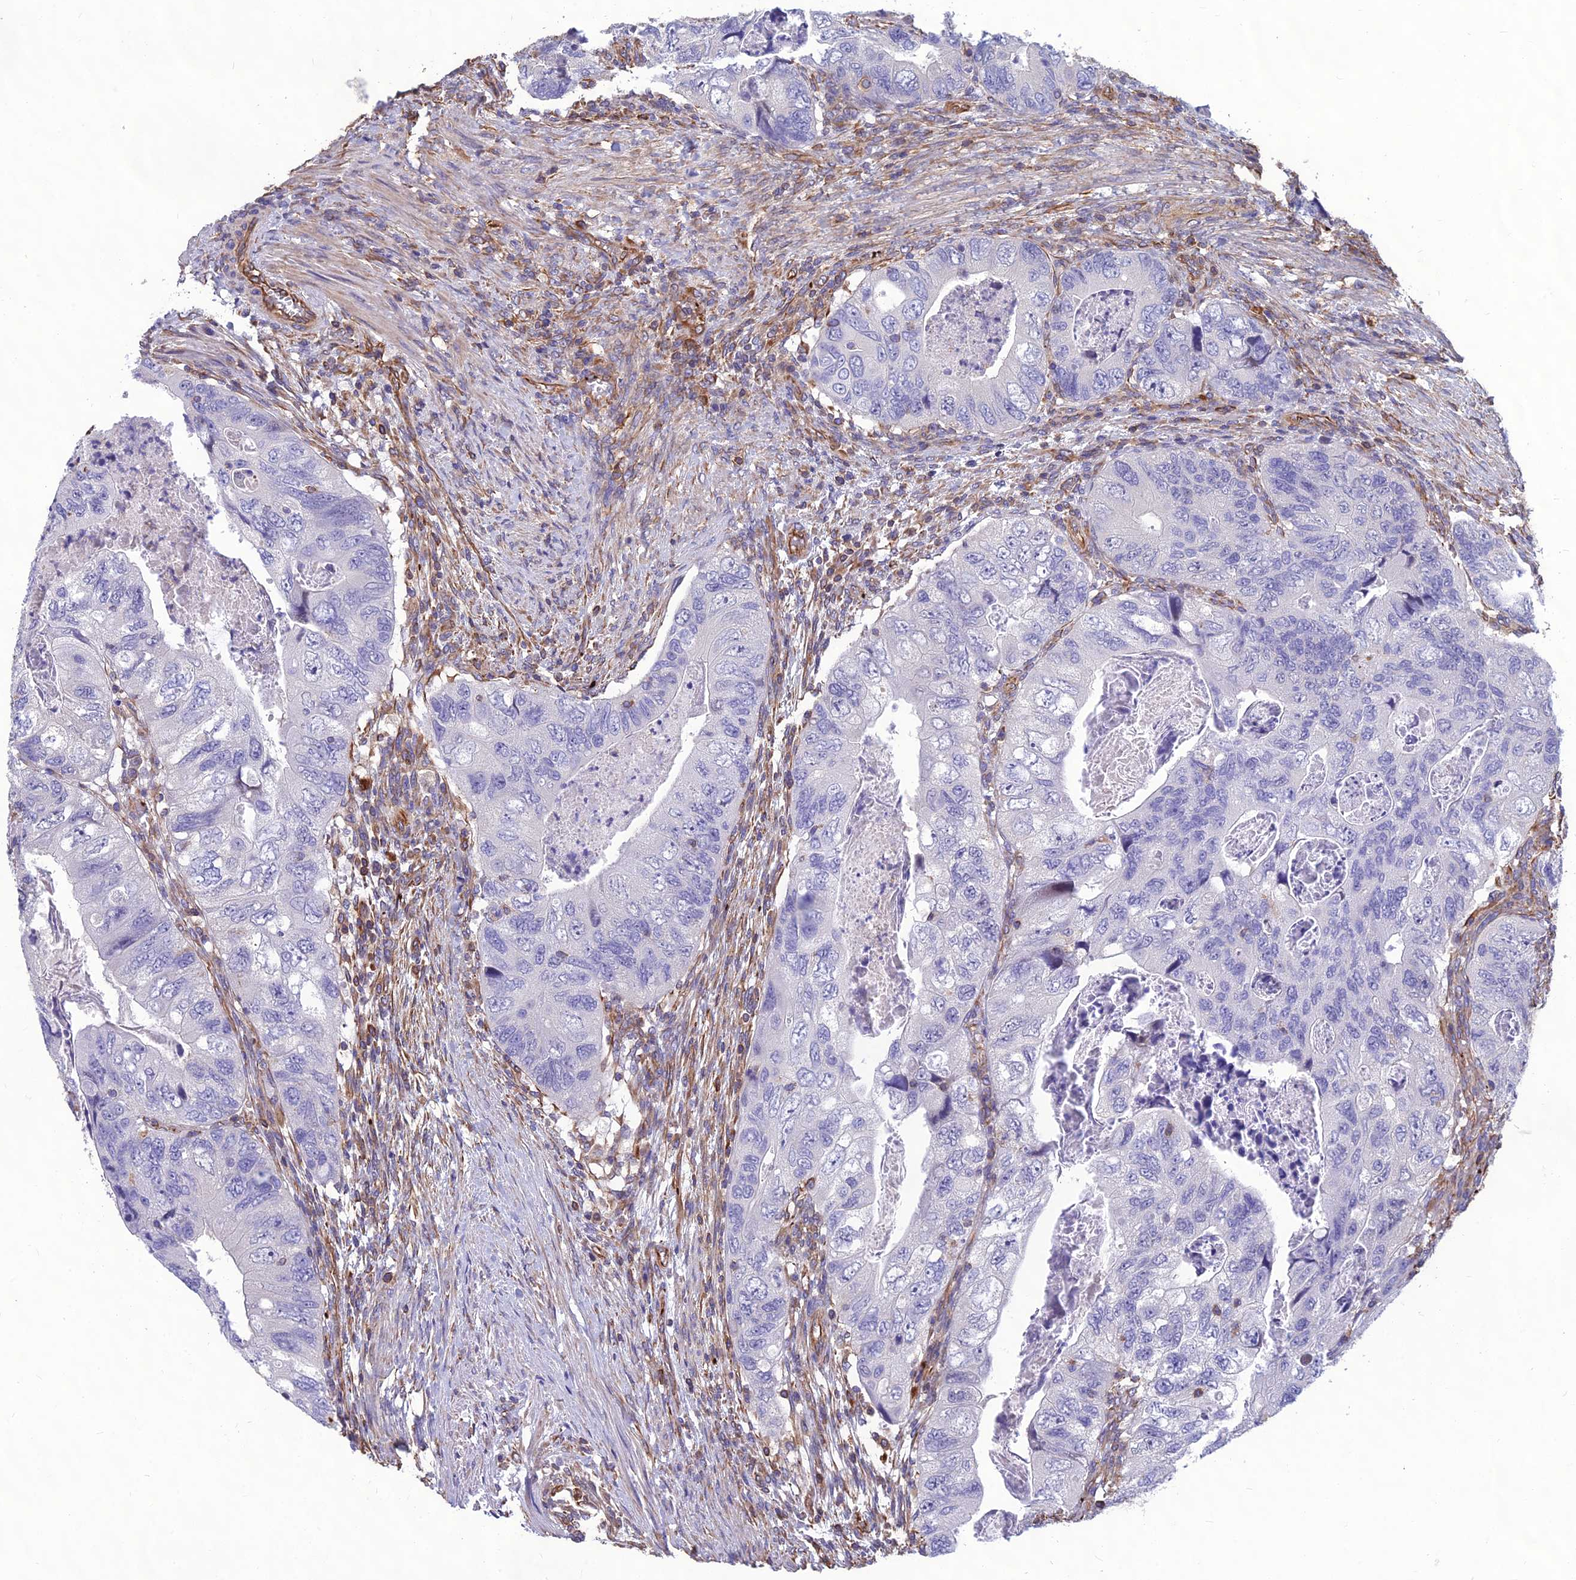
{"staining": {"intensity": "negative", "quantity": "none", "location": "none"}, "tissue": "colorectal cancer", "cell_type": "Tumor cells", "image_type": "cancer", "snomed": [{"axis": "morphology", "description": "Adenocarcinoma, NOS"}, {"axis": "topography", "description": "Rectum"}], "caption": "The photomicrograph displays no staining of tumor cells in colorectal cancer (adenocarcinoma).", "gene": "PSMD11", "patient": {"sex": "male", "age": 63}}